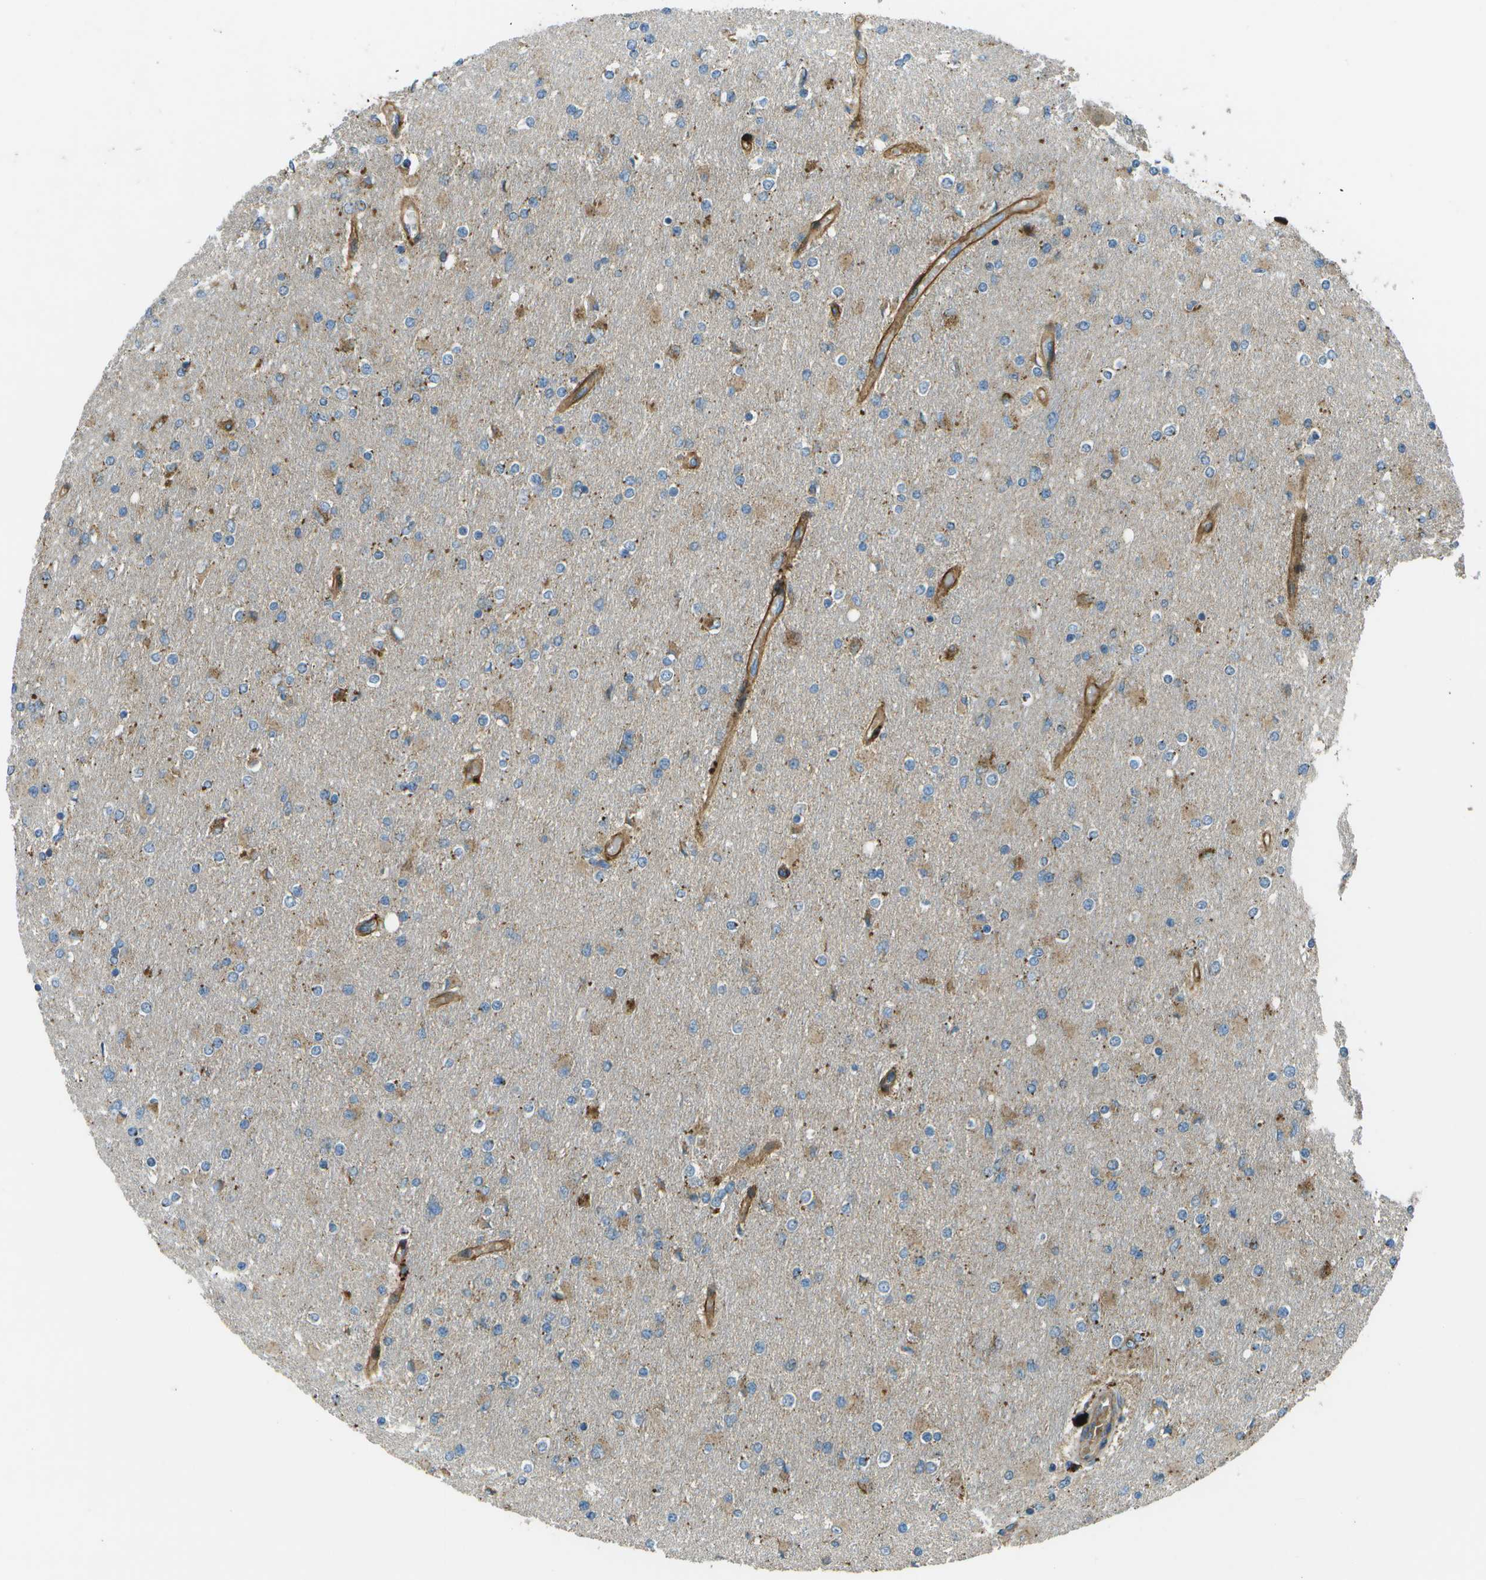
{"staining": {"intensity": "weak", "quantity": "25%-75%", "location": "cytoplasmic/membranous"}, "tissue": "glioma", "cell_type": "Tumor cells", "image_type": "cancer", "snomed": [{"axis": "morphology", "description": "Glioma, malignant, High grade"}, {"axis": "topography", "description": "Cerebral cortex"}], "caption": "DAB (3,3'-diaminobenzidine) immunohistochemical staining of human malignant high-grade glioma displays weak cytoplasmic/membranous protein staining in about 25%-75% of tumor cells. The protein is shown in brown color, while the nuclei are stained blue.", "gene": "PXYLP1", "patient": {"sex": "female", "age": 36}}